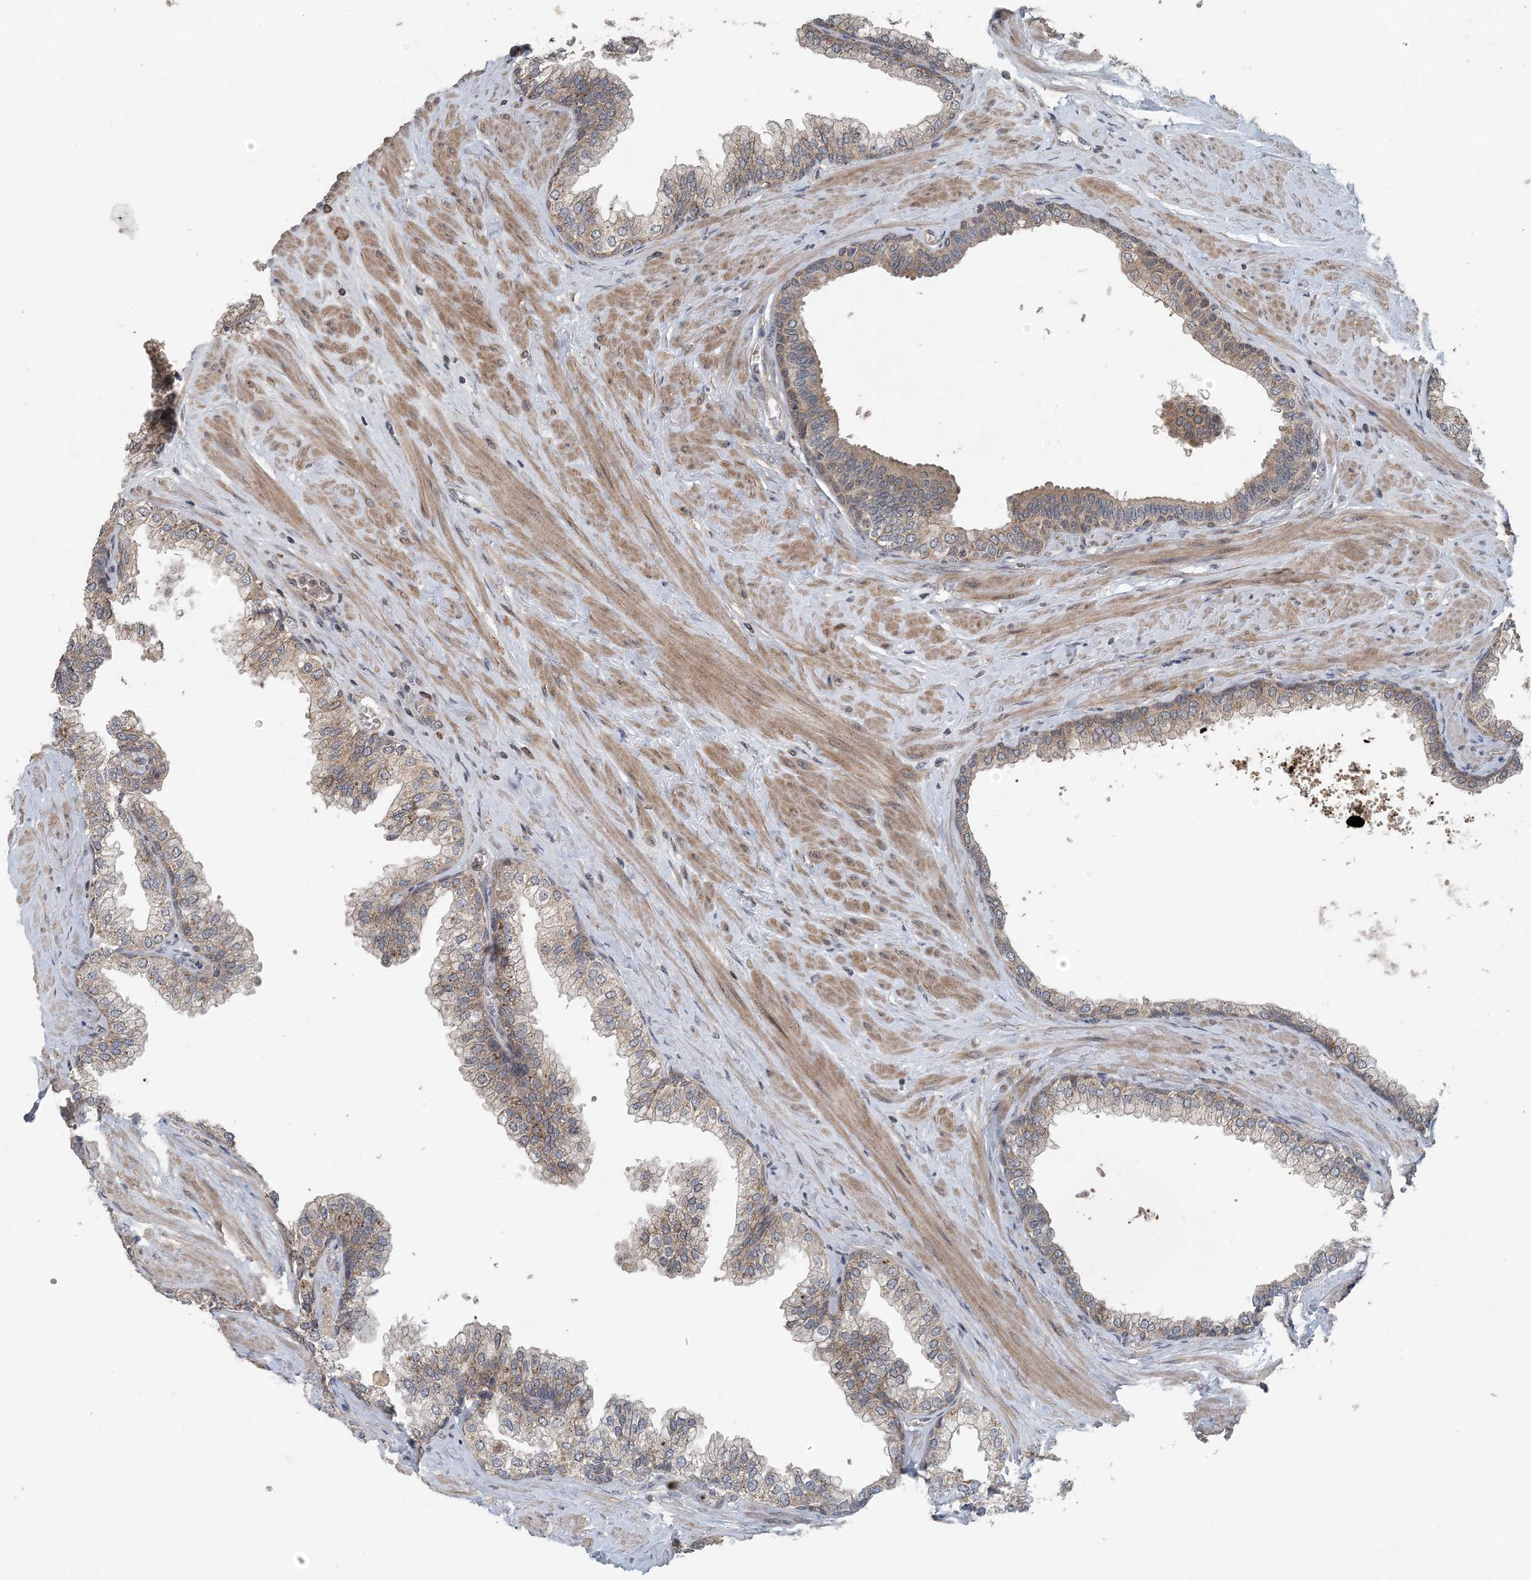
{"staining": {"intensity": "weak", "quantity": "25%-75%", "location": "cytoplasmic/membranous"}, "tissue": "prostate", "cell_type": "Glandular cells", "image_type": "normal", "snomed": [{"axis": "morphology", "description": "Normal tissue, NOS"}, {"axis": "morphology", "description": "Urothelial carcinoma, Low grade"}, {"axis": "topography", "description": "Urinary bladder"}, {"axis": "topography", "description": "Prostate"}], "caption": "Glandular cells demonstrate low levels of weak cytoplasmic/membranous staining in approximately 25%-75% of cells in benign human prostate. Nuclei are stained in blue.", "gene": "MYO9B", "patient": {"sex": "male", "age": 60}}